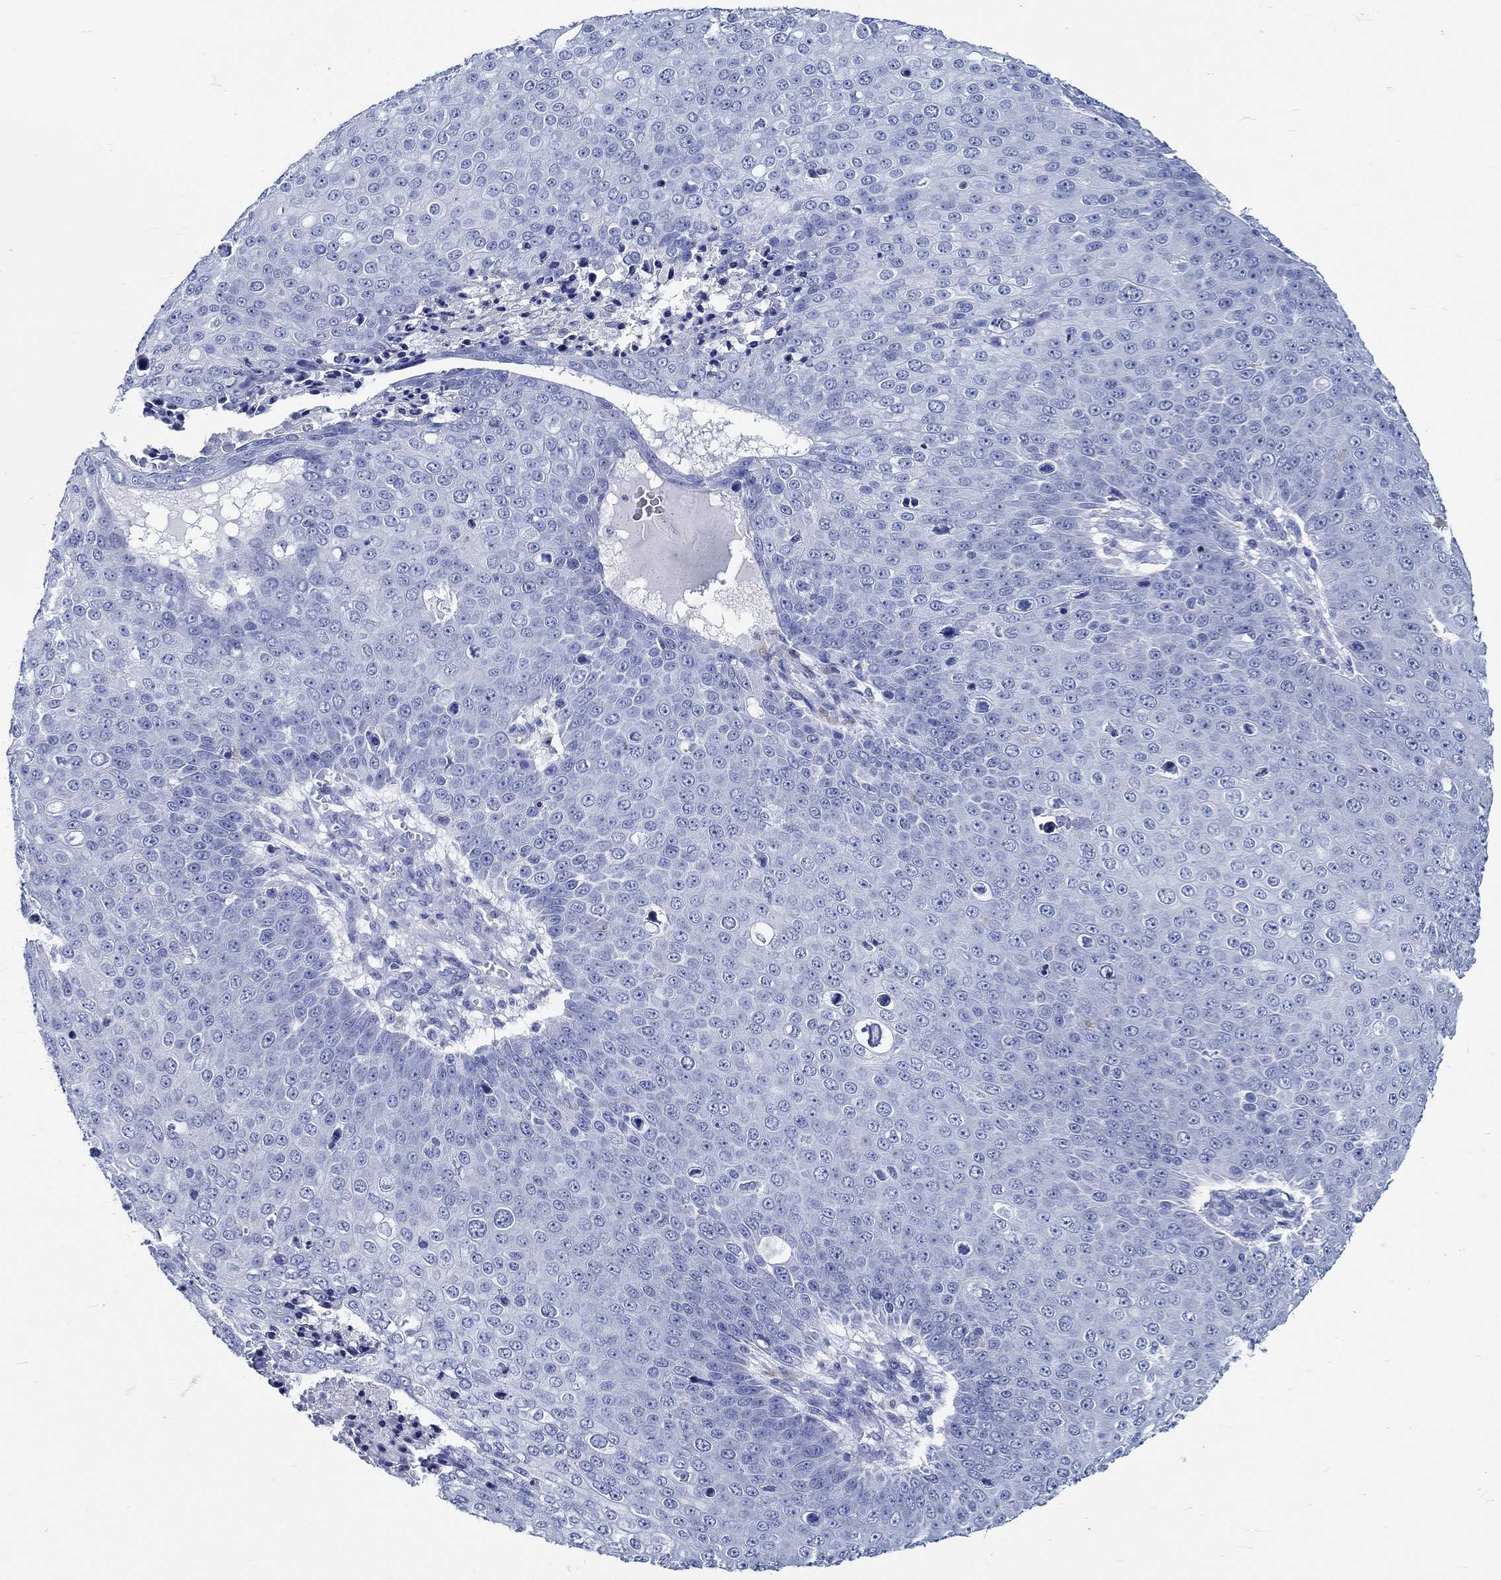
{"staining": {"intensity": "negative", "quantity": "none", "location": "none"}, "tissue": "skin cancer", "cell_type": "Tumor cells", "image_type": "cancer", "snomed": [{"axis": "morphology", "description": "Squamous cell carcinoma, NOS"}, {"axis": "topography", "description": "Skin"}], "caption": "There is no significant expression in tumor cells of squamous cell carcinoma (skin). Nuclei are stained in blue.", "gene": "RD3L", "patient": {"sex": "male", "age": 71}}